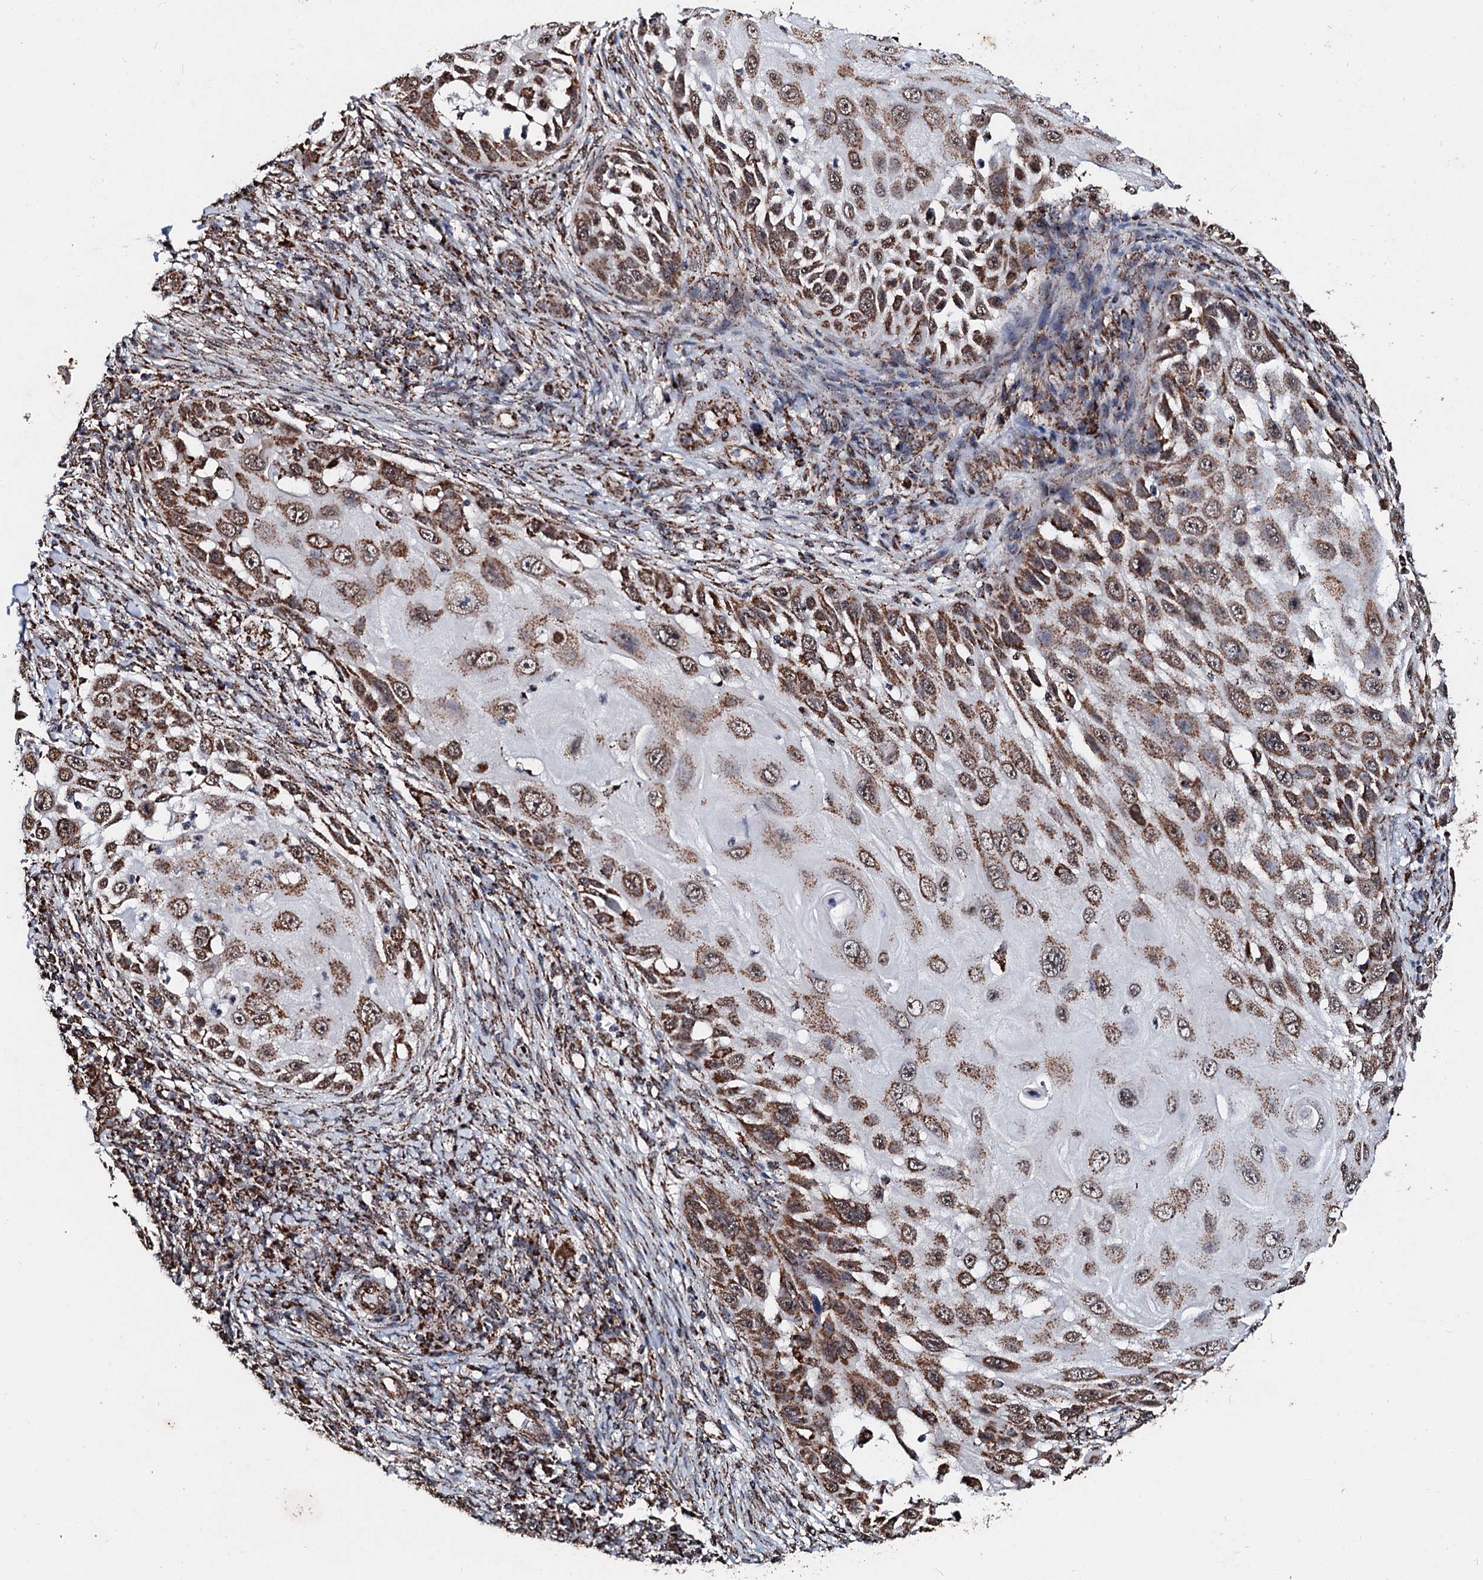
{"staining": {"intensity": "moderate", "quantity": ">75%", "location": "cytoplasmic/membranous"}, "tissue": "skin cancer", "cell_type": "Tumor cells", "image_type": "cancer", "snomed": [{"axis": "morphology", "description": "Squamous cell carcinoma, NOS"}, {"axis": "topography", "description": "Skin"}], "caption": "High-magnification brightfield microscopy of skin cancer stained with DAB (3,3'-diaminobenzidine) (brown) and counterstained with hematoxylin (blue). tumor cells exhibit moderate cytoplasmic/membranous staining is present in about>75% of cells.", "gene": "SECISBP2L", "patient": {"sex": "female", "age": 44}}